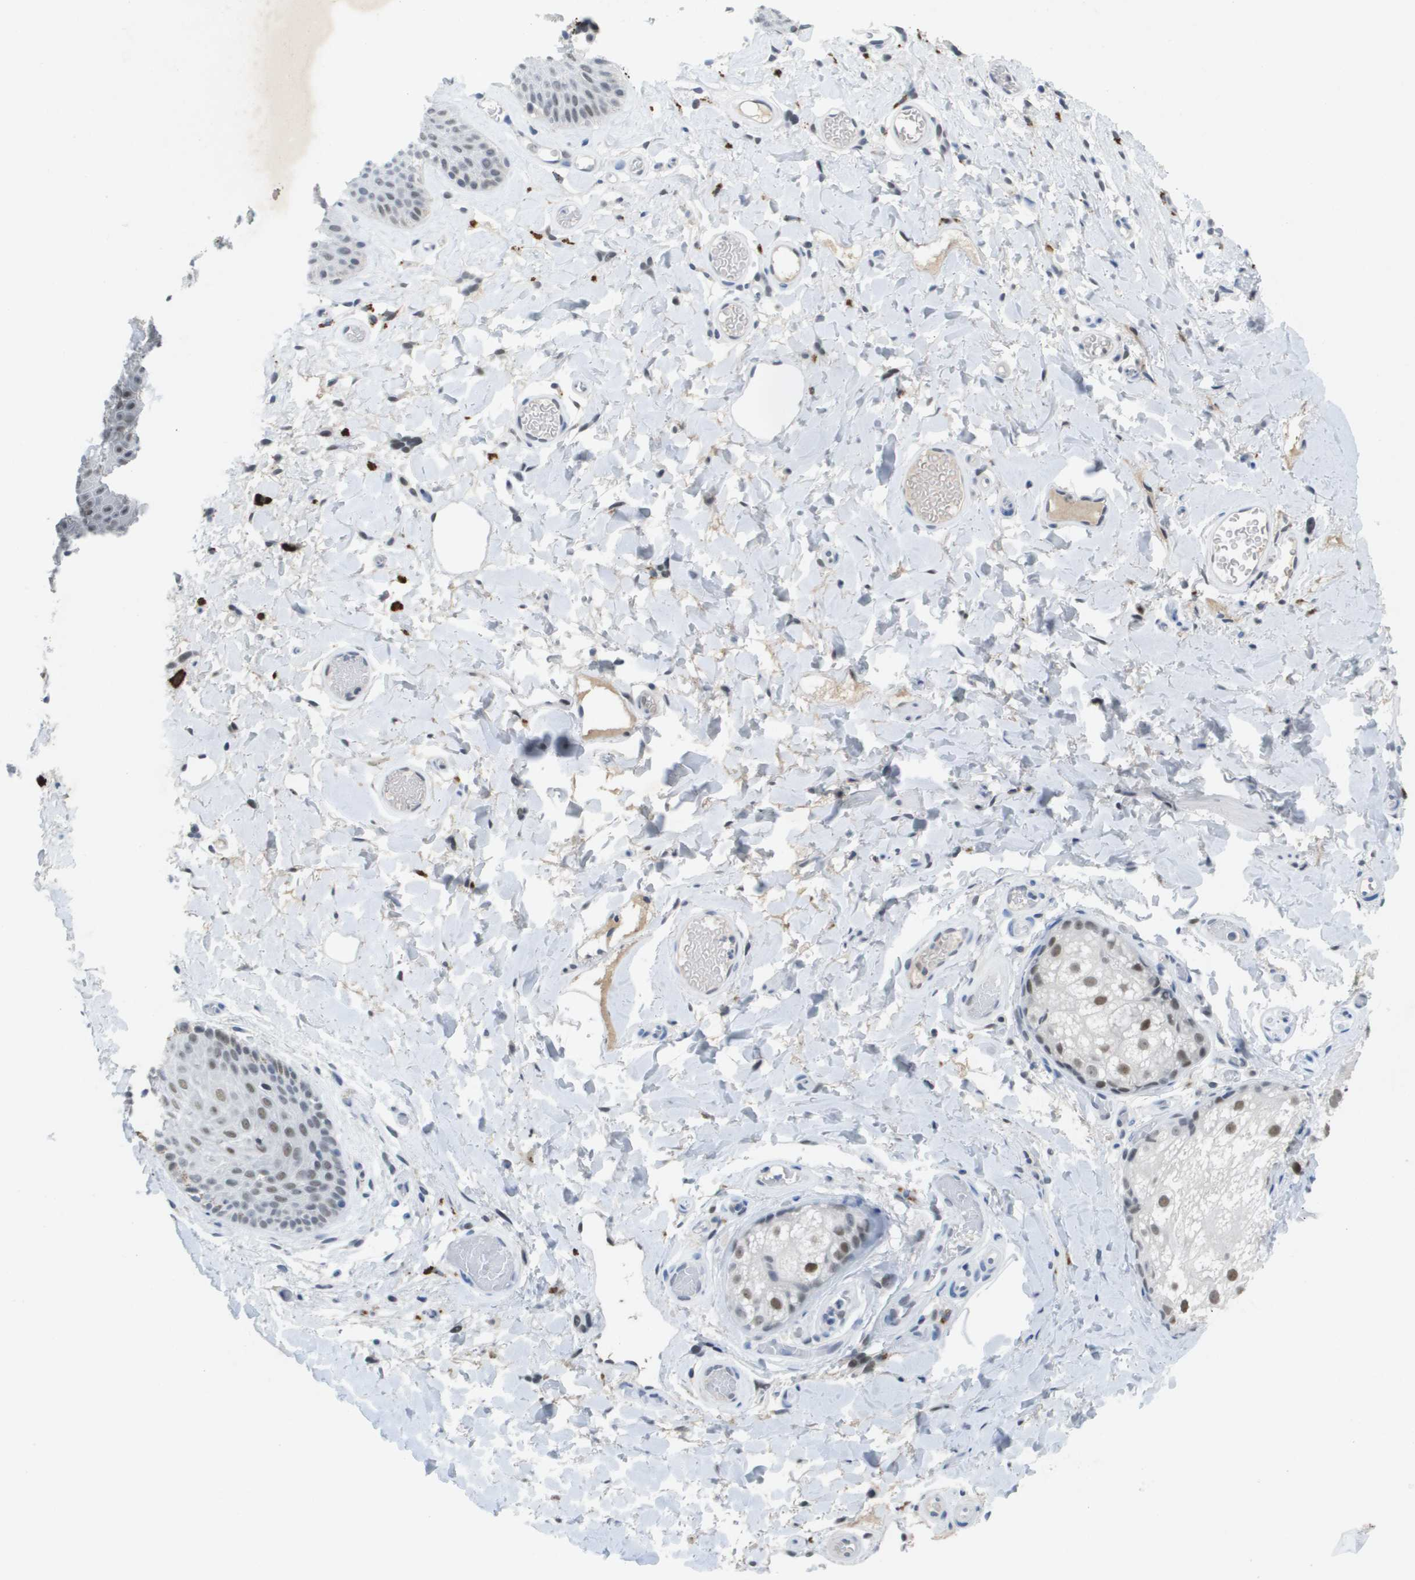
{"staining": {"intensity": "weak", "quantity": "25%-75%", "location": "nuclear"}, "tissue": "skin", "cell_type": "Epidermal cells", "image_type": "normal", "snomed": [{"axis": "morphology", "description": "Normal tissue, NOS"}, {"axis": "topography", "description": "Vulva"}], "caption": "About 25%-75% of epidermal cells in unremarkable human skin exhibit weak nuclear protein staining as visualized by brown immunohistochemical staining.", "gene": "TP53RK", "patient": {"sex": "female", "age": 73}}